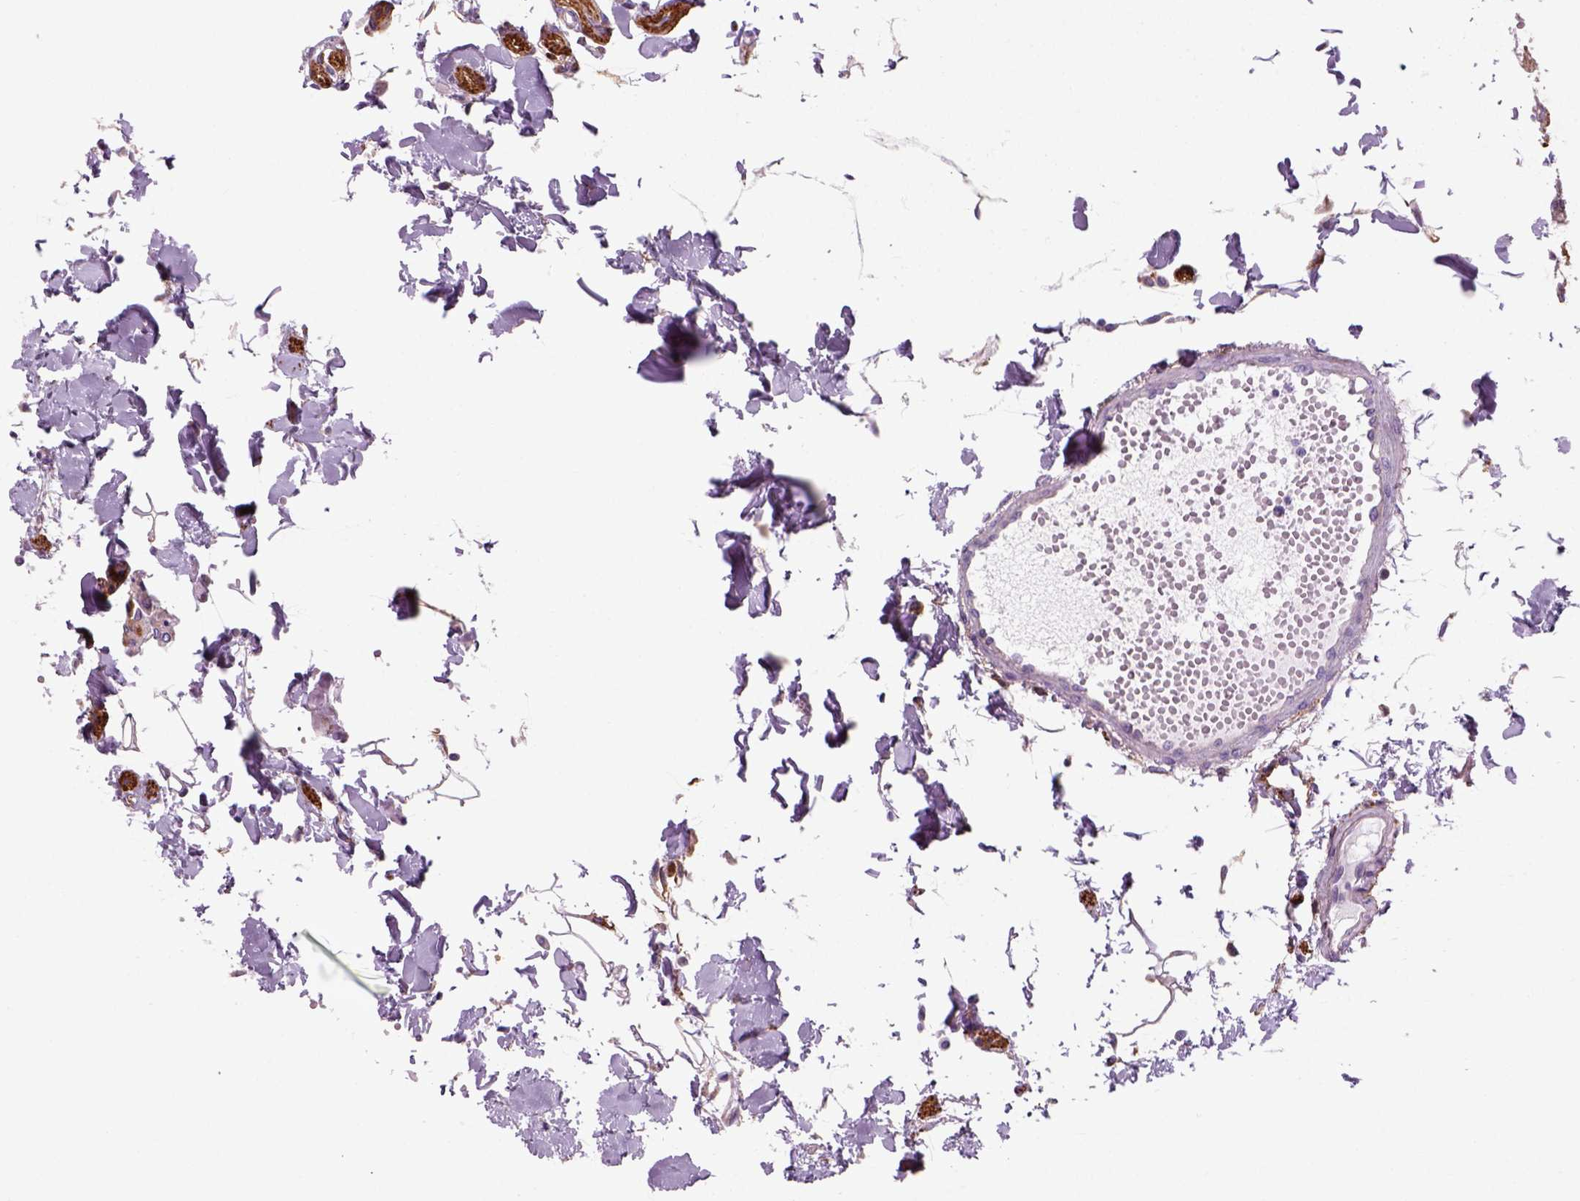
{"staining": {"intensity": "negative", "quantity": "none", "location": "none"}, "tissue": "colon", "cell_type": "Endothelial cells", "image_type": "normal", "snomed": [{"axis": "morphology", "description": "Normal tissue, NOS"}, {"axis": "morphology", "description": "Adenocarcinoma, NOS"}, {"axis": "topography", "description": "Colon"}], "caption": "A photomicrograph of human colon is negative for staining in endothelial cells. (Stains: DAB (3,3'-diaminobenzidine) immunohistochemistry (IHC) with hematoxylin counter stain, Microscopy: brightfield microscopy at high magnification).", "gene": "MARCKS", "patient": {"sex": "male", "age": 83}}